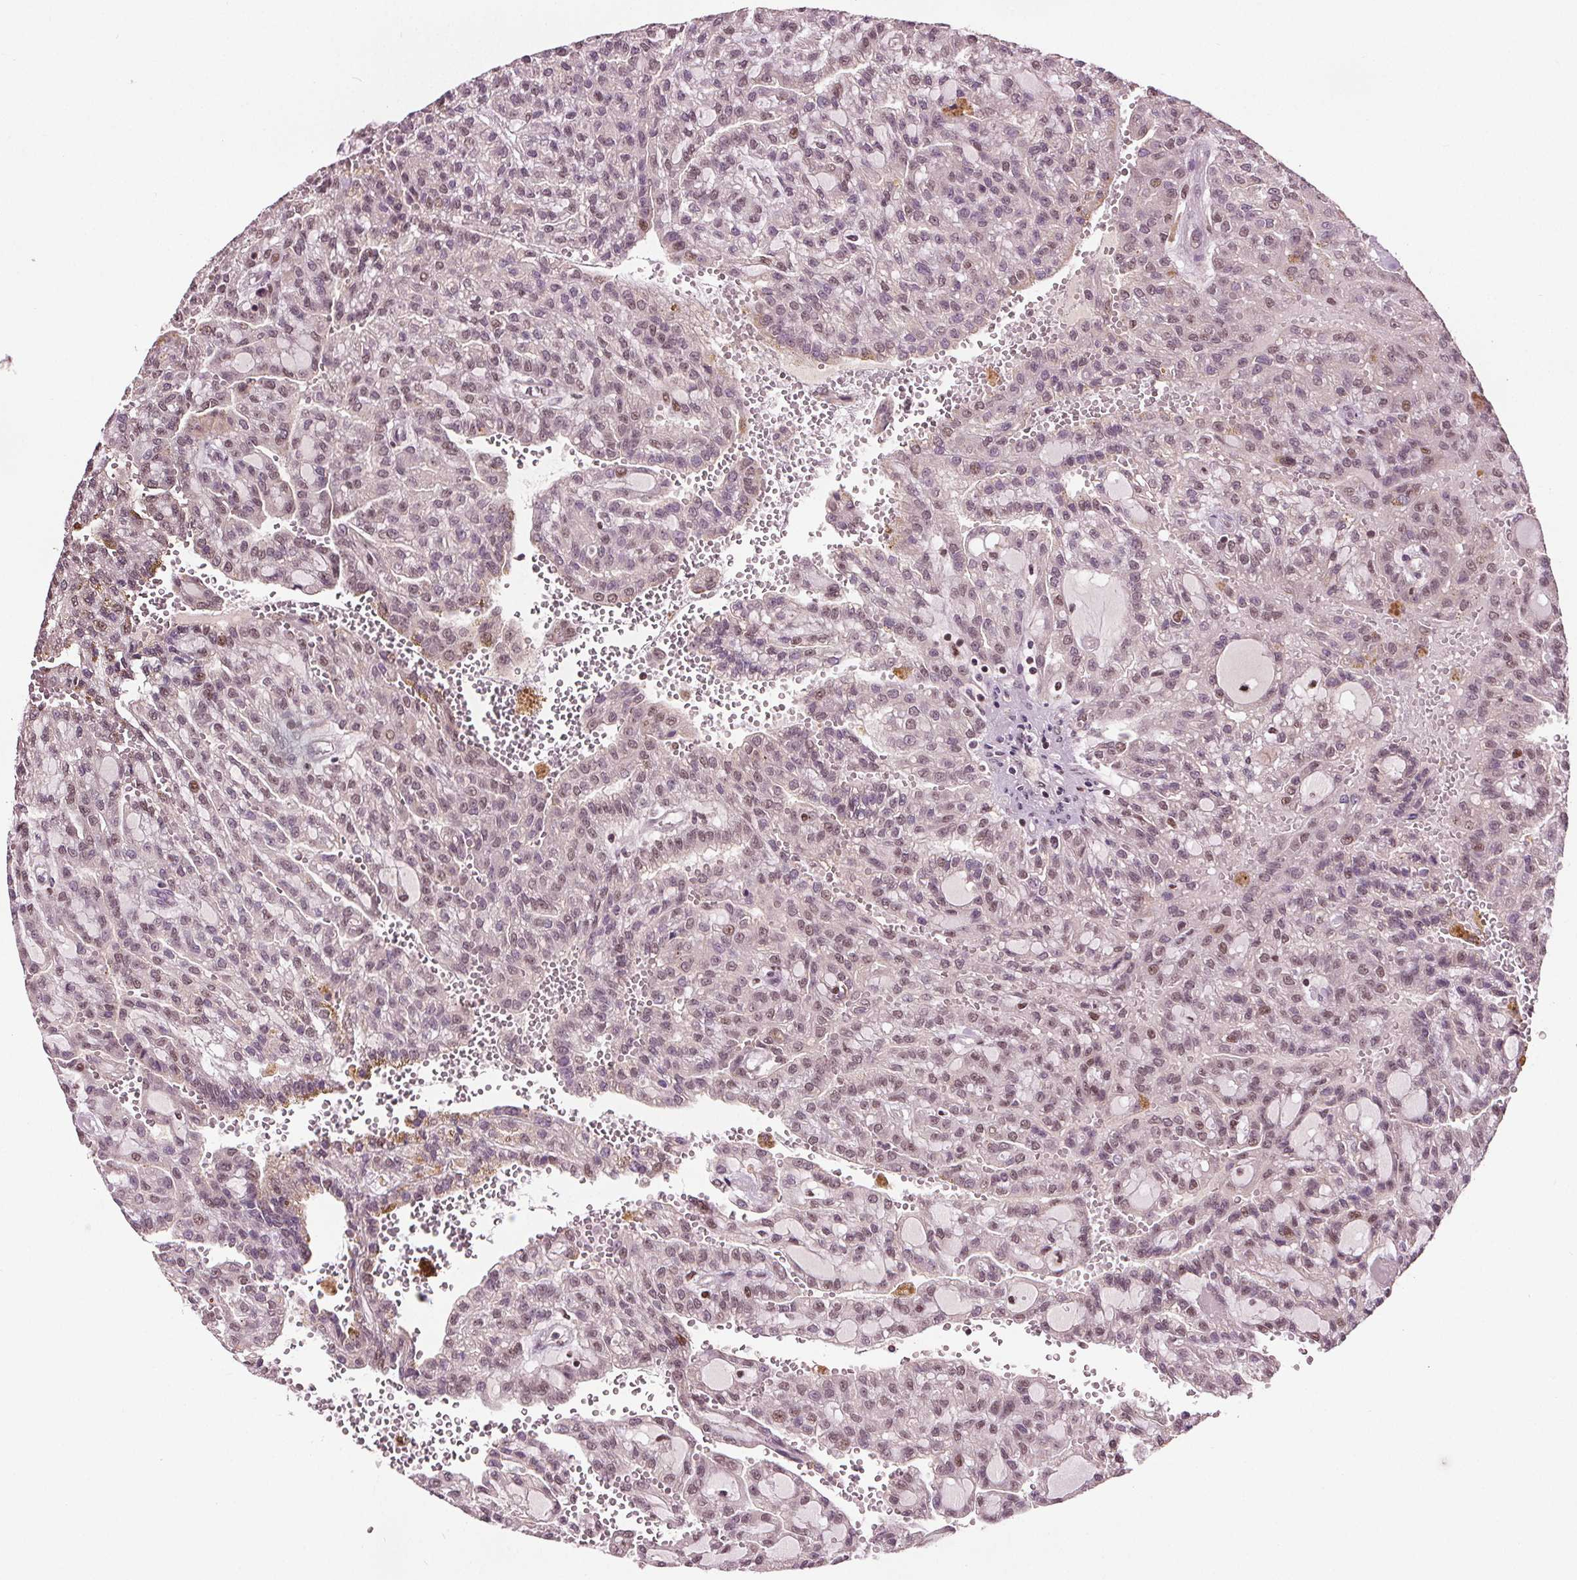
{"staining": {"intensity": "weak", "quantity": "<25%", "location": "nuclear"}, "tissue": "renal cancer", "cell_type": "Tumor cells", "image_type": "cancer", "snomed": [{"axis": "morphology", "description": "Adenocarcinoma, NOS"}, {"axis": "topography", "description": "Kidney"}], "caption": "This is a histopathology image of immunohistochemistry (IHC) staining of renal cancer, which shows no positivity in tumor cells.", "gene": "DDX11", "patient": {"sex": "male", "age": 63}}